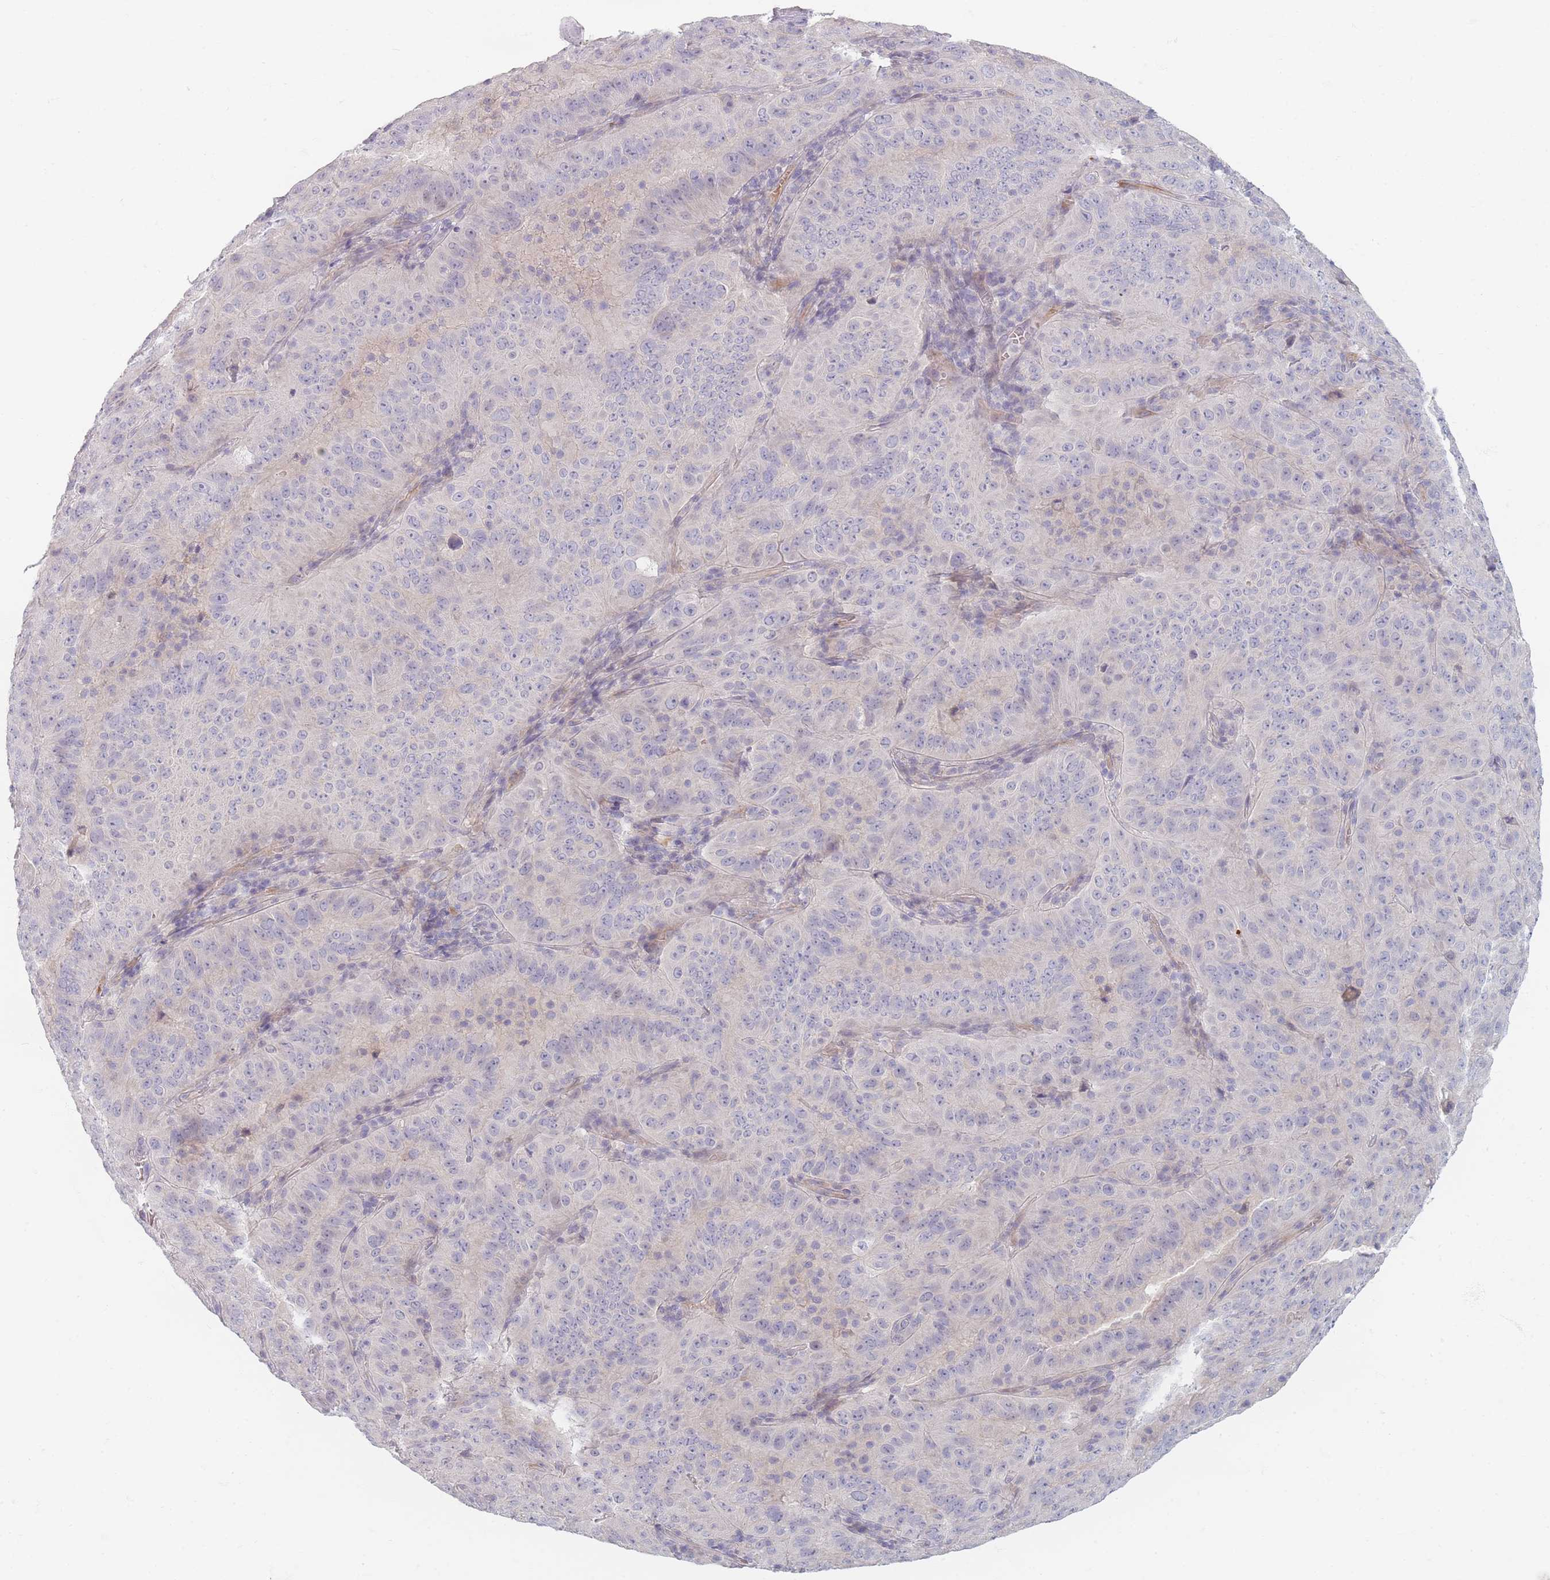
{"staining": {"intensity": "negative", "quantity": "none", "location": "none"}, "tissue": "pancreatic cancer", "cell_type": "Tumor cells", "image_type": "cancer", "snomed": [{"axis": "morphology", "description": "Adenocarcinoma, NOS"}, {"axis": "topography", "description": "Pancreas"}], "caption": "Adenocarcinoma (pancreatic) was stained to show a protein in brown. There is no significant expression in tumor cells. (DAB (3,3'-diaminobenzidine) immunohistochemistry (IHC), high magnification).", "gene": "TMOD1", "patient": {"sex": "male", "age": 63}}